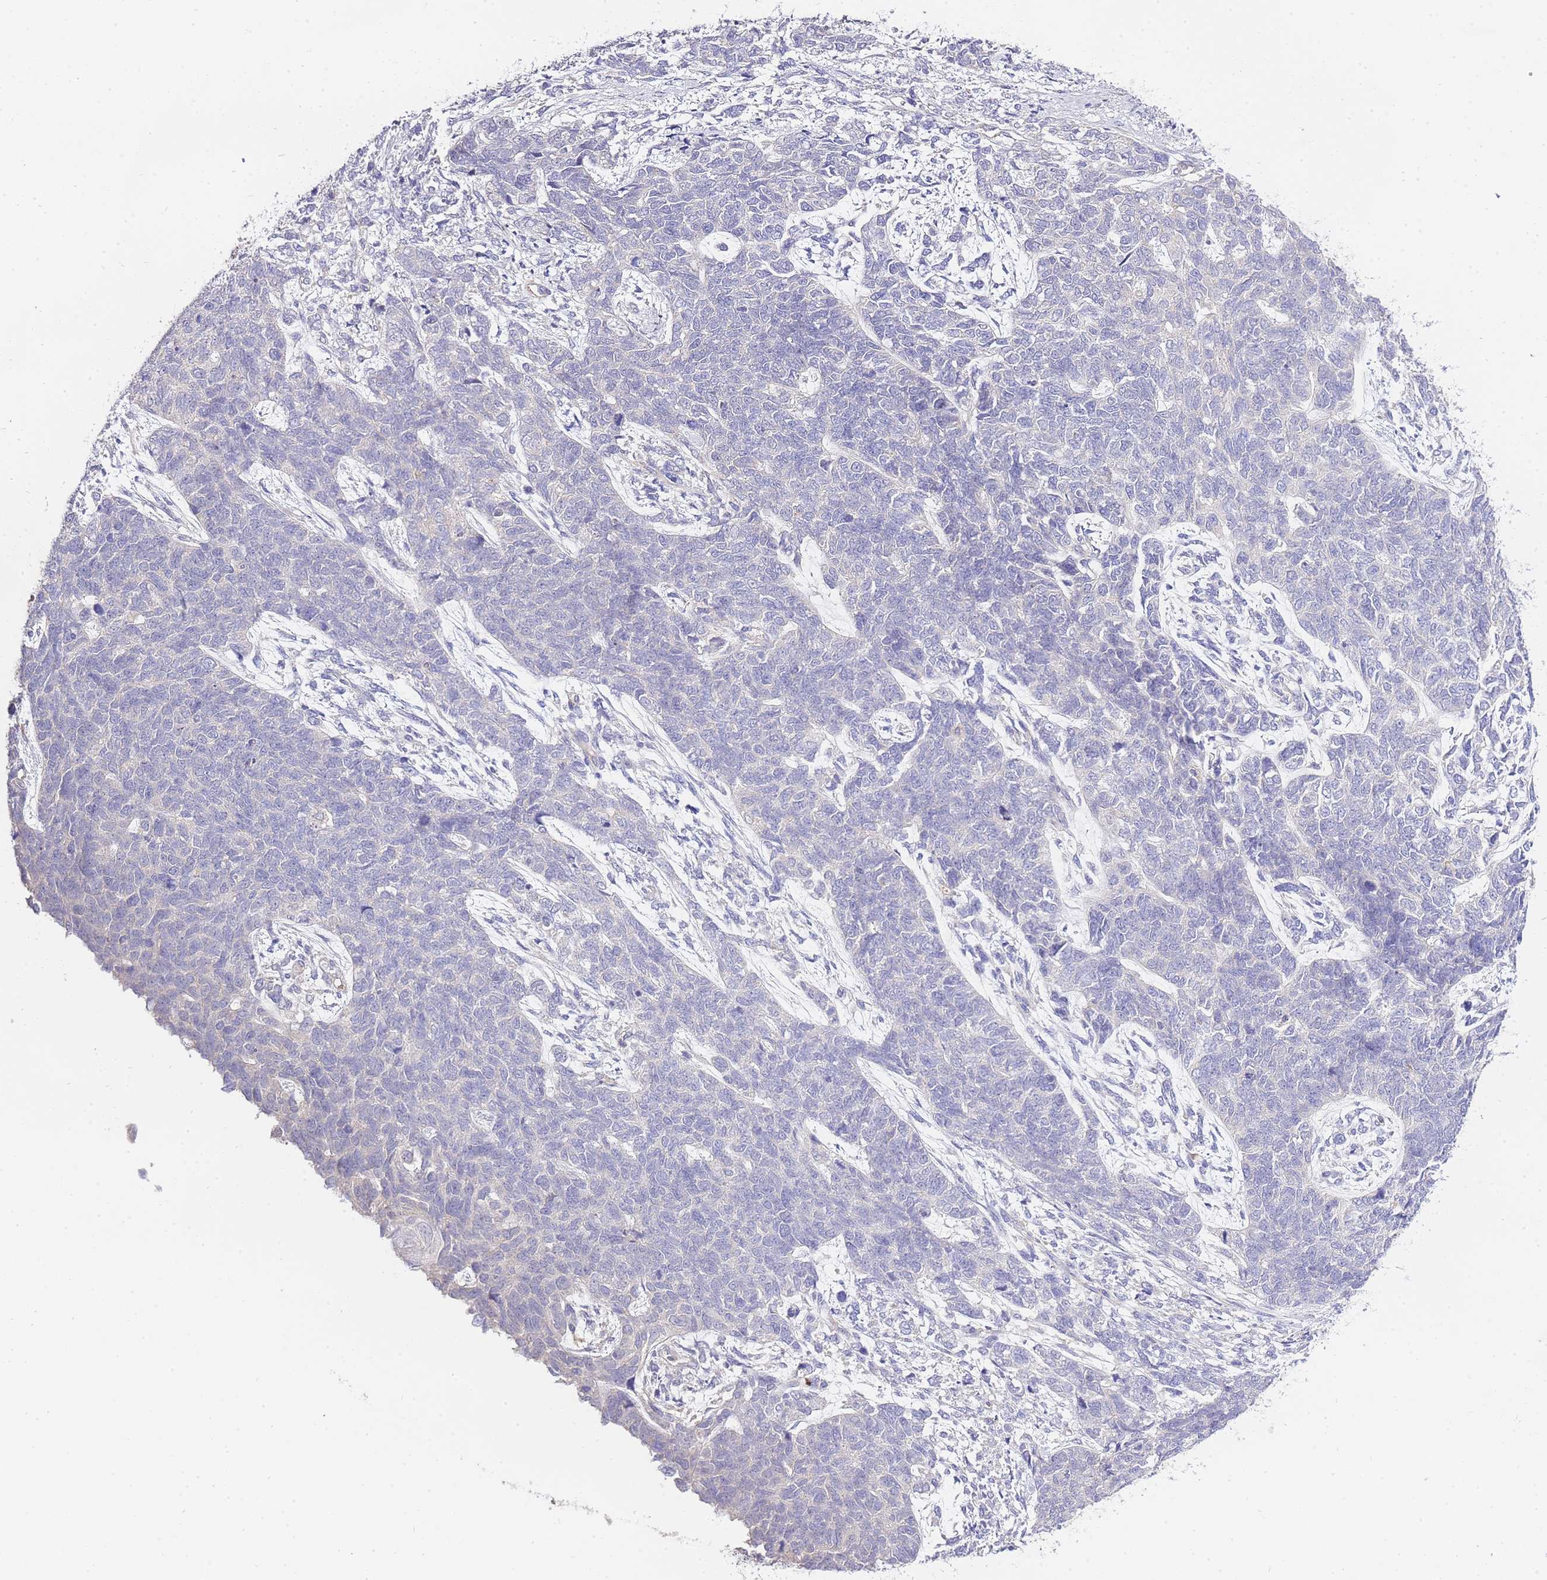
{"staining": {"intensity": "negative", "quantity": "none", "location": "none"}, "tissue": "cervical cancer", "cell_type": "Tumor cells", "image_type": "cancer", "snomed": [{"axis": "morphology", "description": "Squamous cell carcinoma, NOS"}, {"axis": "topography", "description": "Cervix"}], "caption": "An image of human cervical cancer (squamous cell carcinoma) is negative for staining in tumor cells.", "gene": "INSYN2B", "patient": {"sex": "female", "age": 63}}